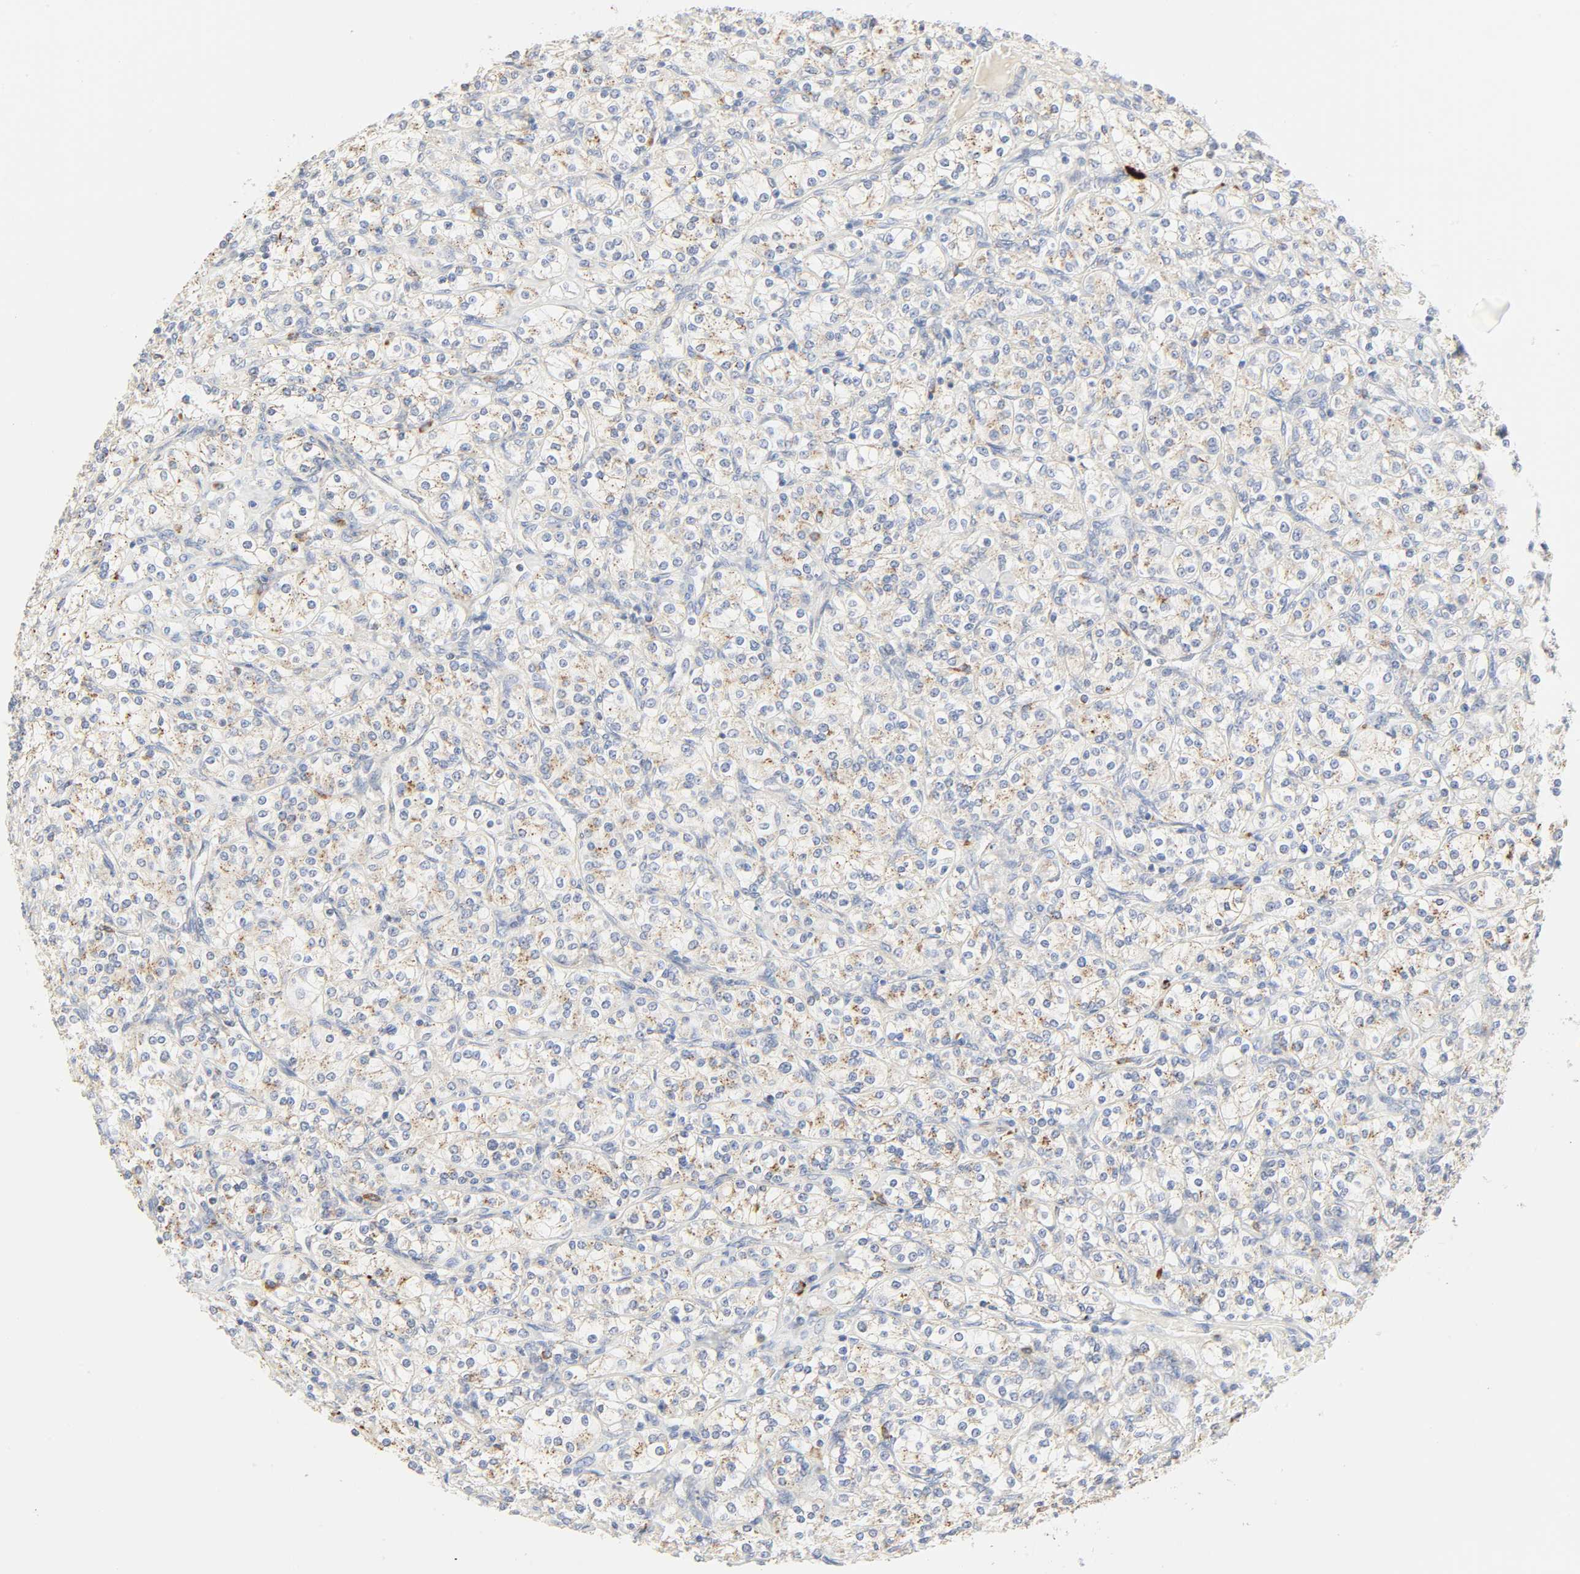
{"staining": {"intensity": "weak", "quantity": "25%-75%", "location": "cytoplasmic/membranous"}, "tissue": "renal cancer", "cell_type": "Tumor cells", "image_type": "cancer", "snomed": [{"axis": "morphology", "description": "Adenocarcinoma, NOS"}, {"axis": "topography", "description": "Kidney"}], "caption": "Weak cytoplasmic/membranous positivity is seen in approximately 25%-75% of tumor cells in renal cancer.", "gene": "CAMK2A", "patient": {"sex": "male", "age": 77}}